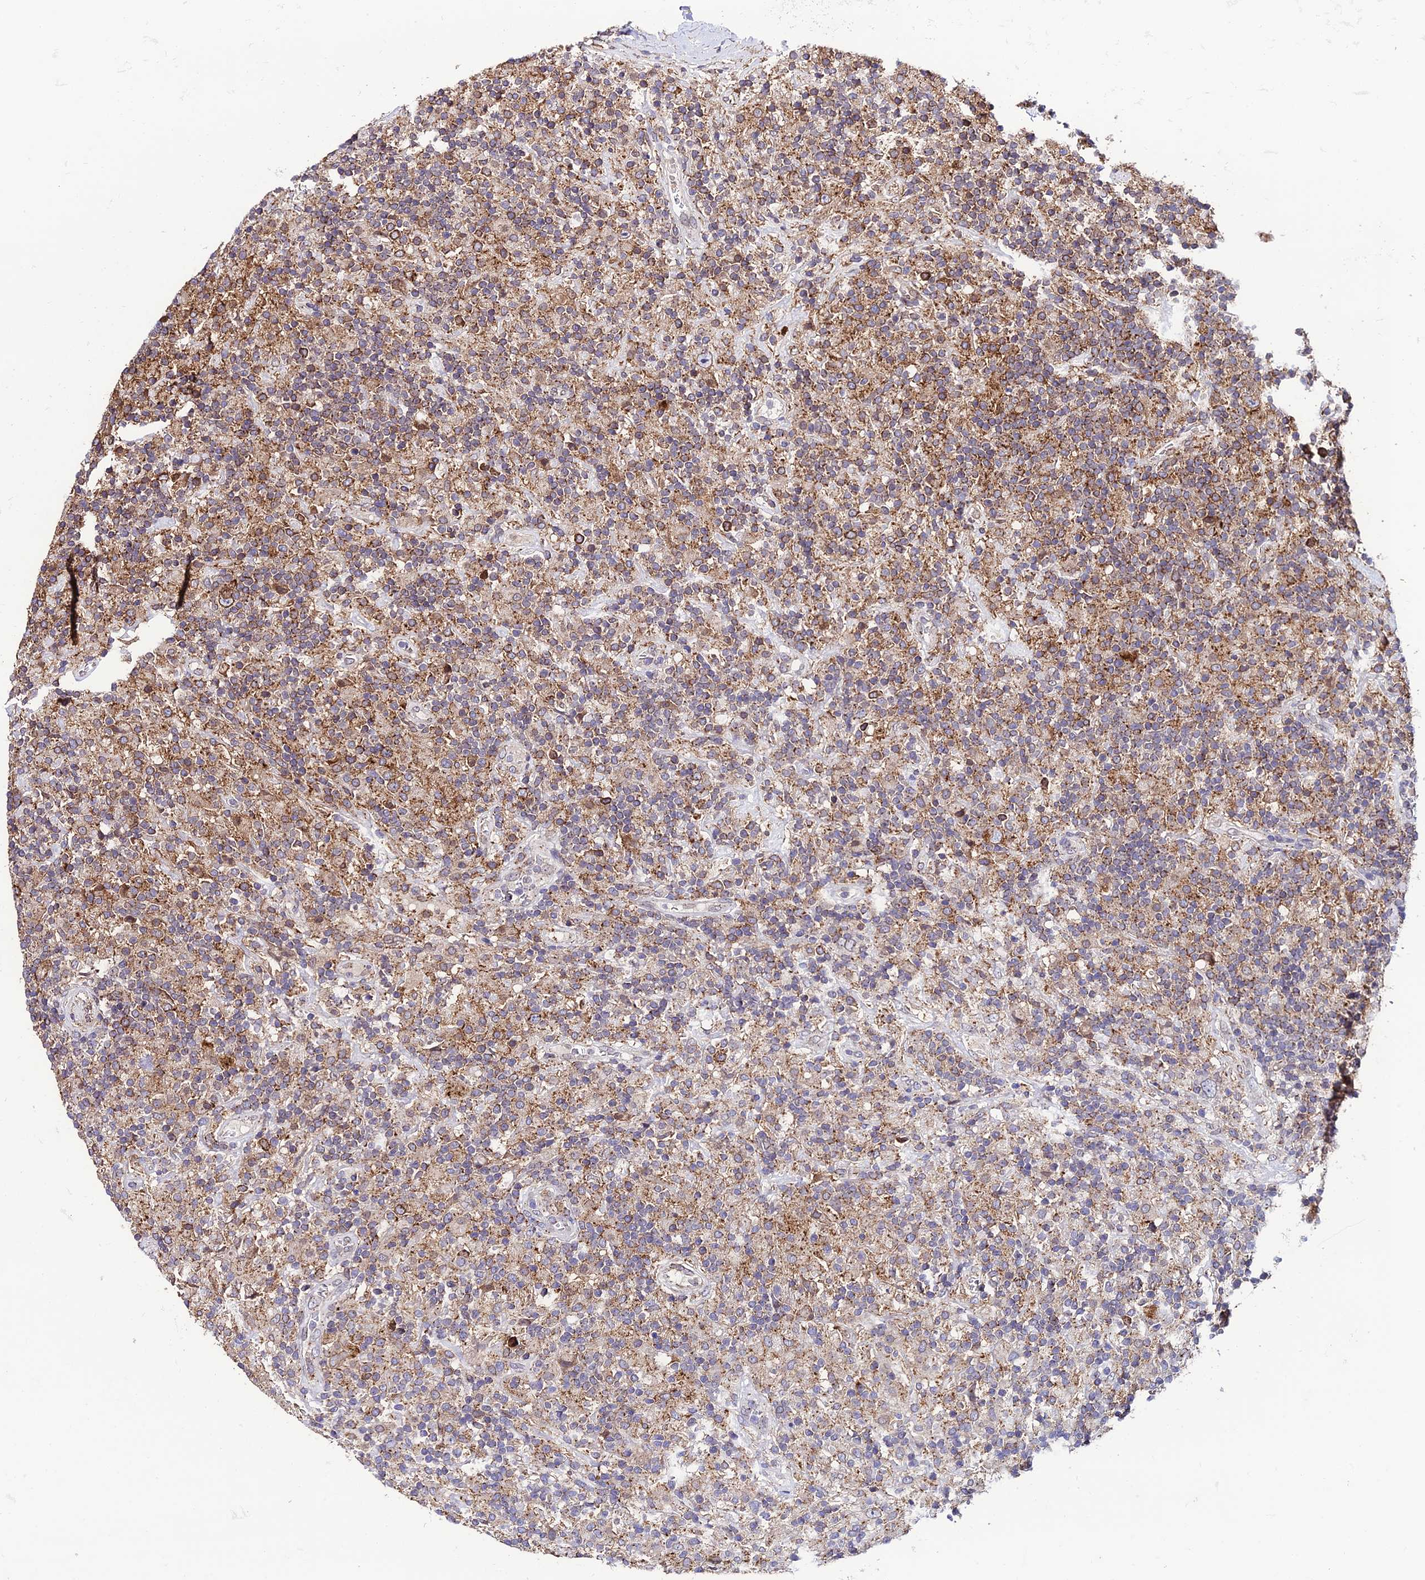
{"staining": {"intensity": "weak", "quantity": "25%-75%", "location": "cytoplasmic/membranous"}, "tissue": "lymphoma", "cell_type": "Tumor cells", "image_type": "cancer", "snomed": [{"axis": "morphology", "description": "Hodgkin's disease, NOS"}, {"axis": "topography", "description": "Lymph node"}], "caption": "Immunohistochemistry (IHC) of lymphoma demonstrates low levels of weak cytoplasmic/membranous positivity in approximately 25%-75% of tumor cells.", "gene": "DDX19A", "patient": {"sex": "male", "age": 70}}